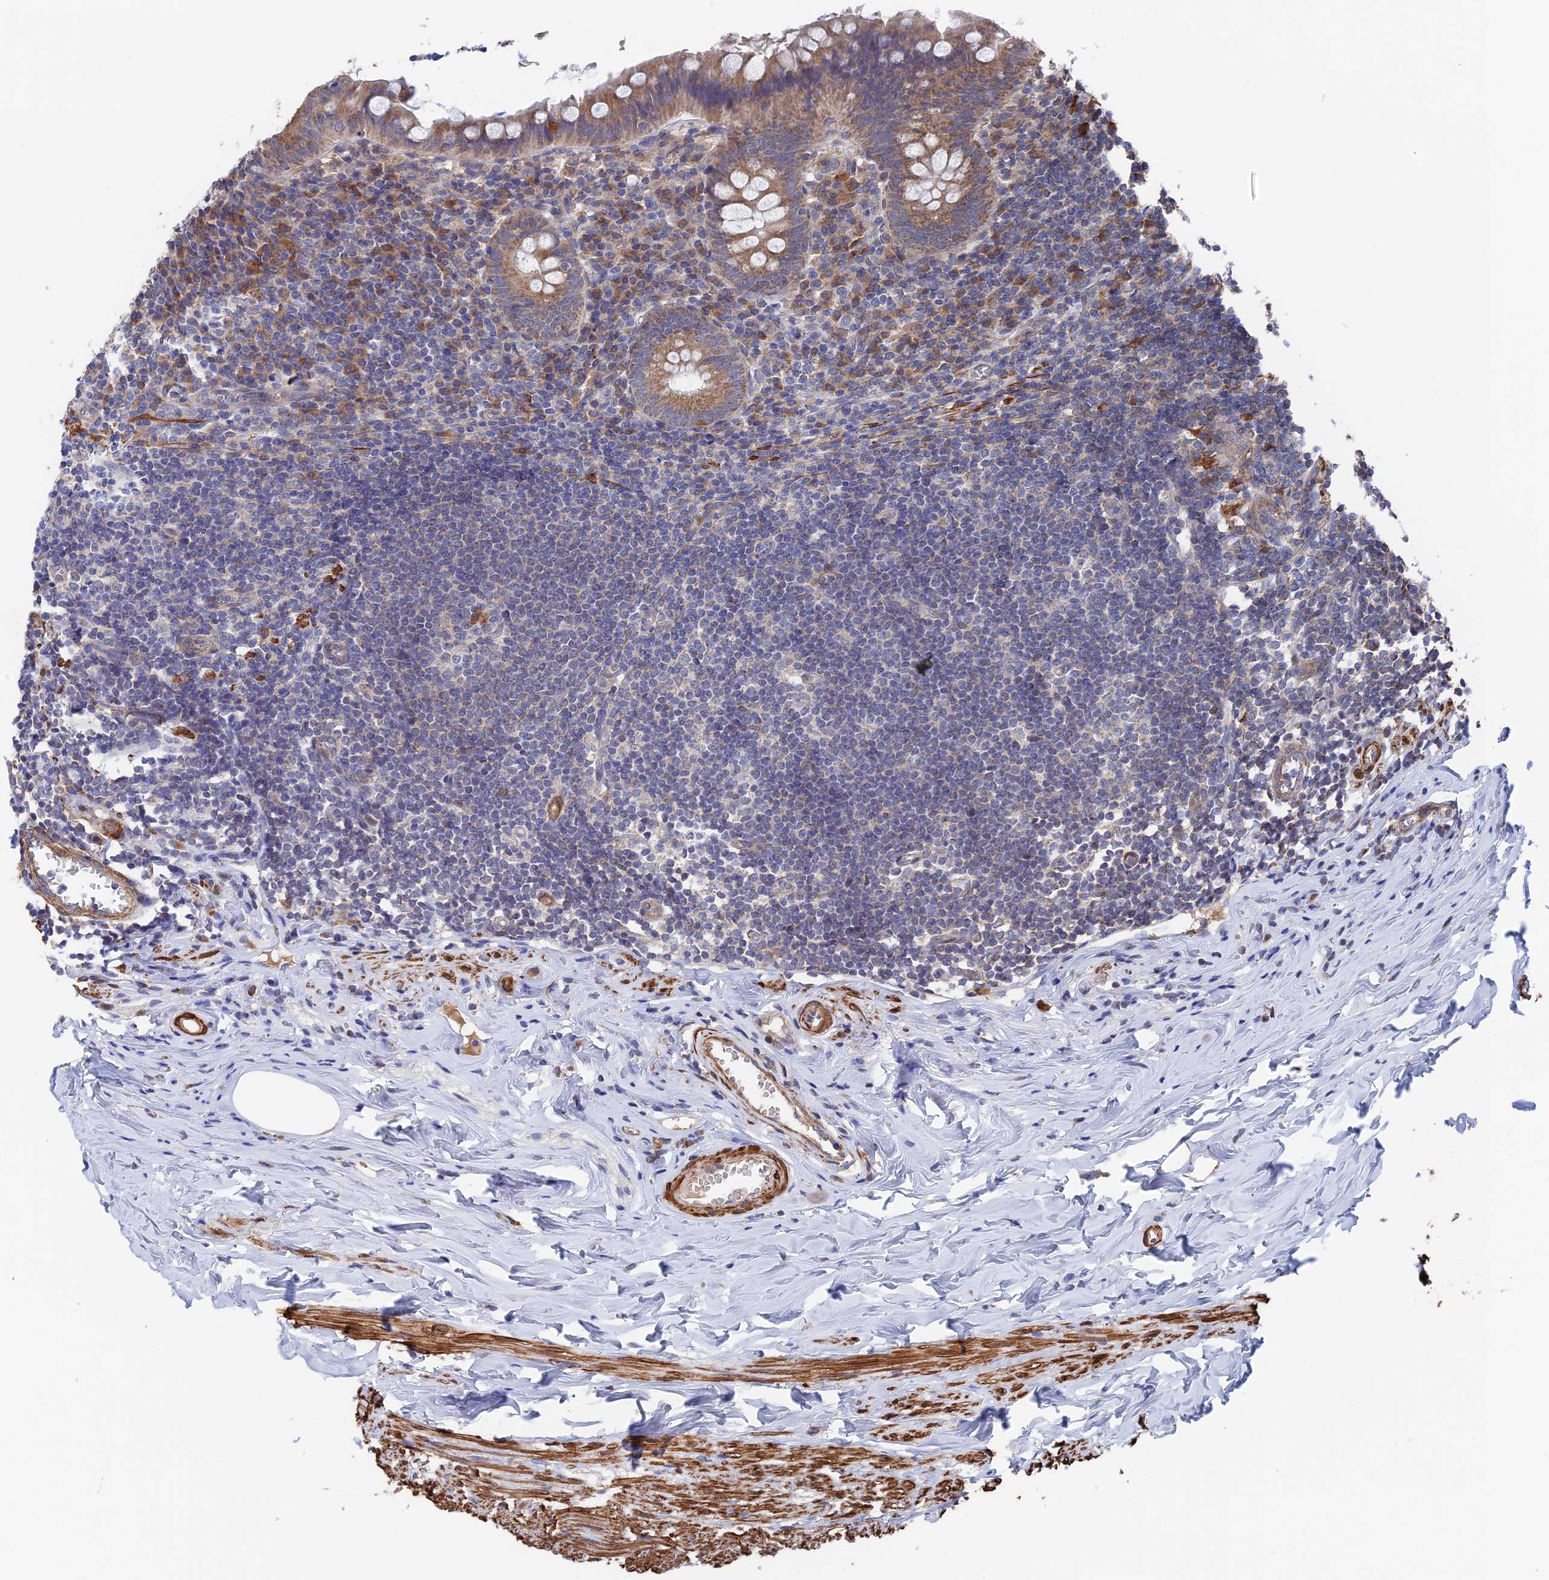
{"staining": {"intensity": "moderate", "quantity": ">75%", "location": "cytoplasmic/membranous"}, "tissue": "appendix", "cell_type": "Glandular cells", "image_type": "normal", "snomed": [{"axis": "morphology", "description": "Normal tissue, NOS"}, {"axis": "topography", "description": "Appendix"}], "caption": "Glandular cells exhibit medium levels of moderate cytoplasmic/membranous positivity in approximately >75% of cells in normal appendix. (DAB (3,3'-diaminobenzidine) IHC, brown staining for protein, blue staining for nuclei).", "gene": "ZNF320", "patient": {"sex": "female", "age": 51}}